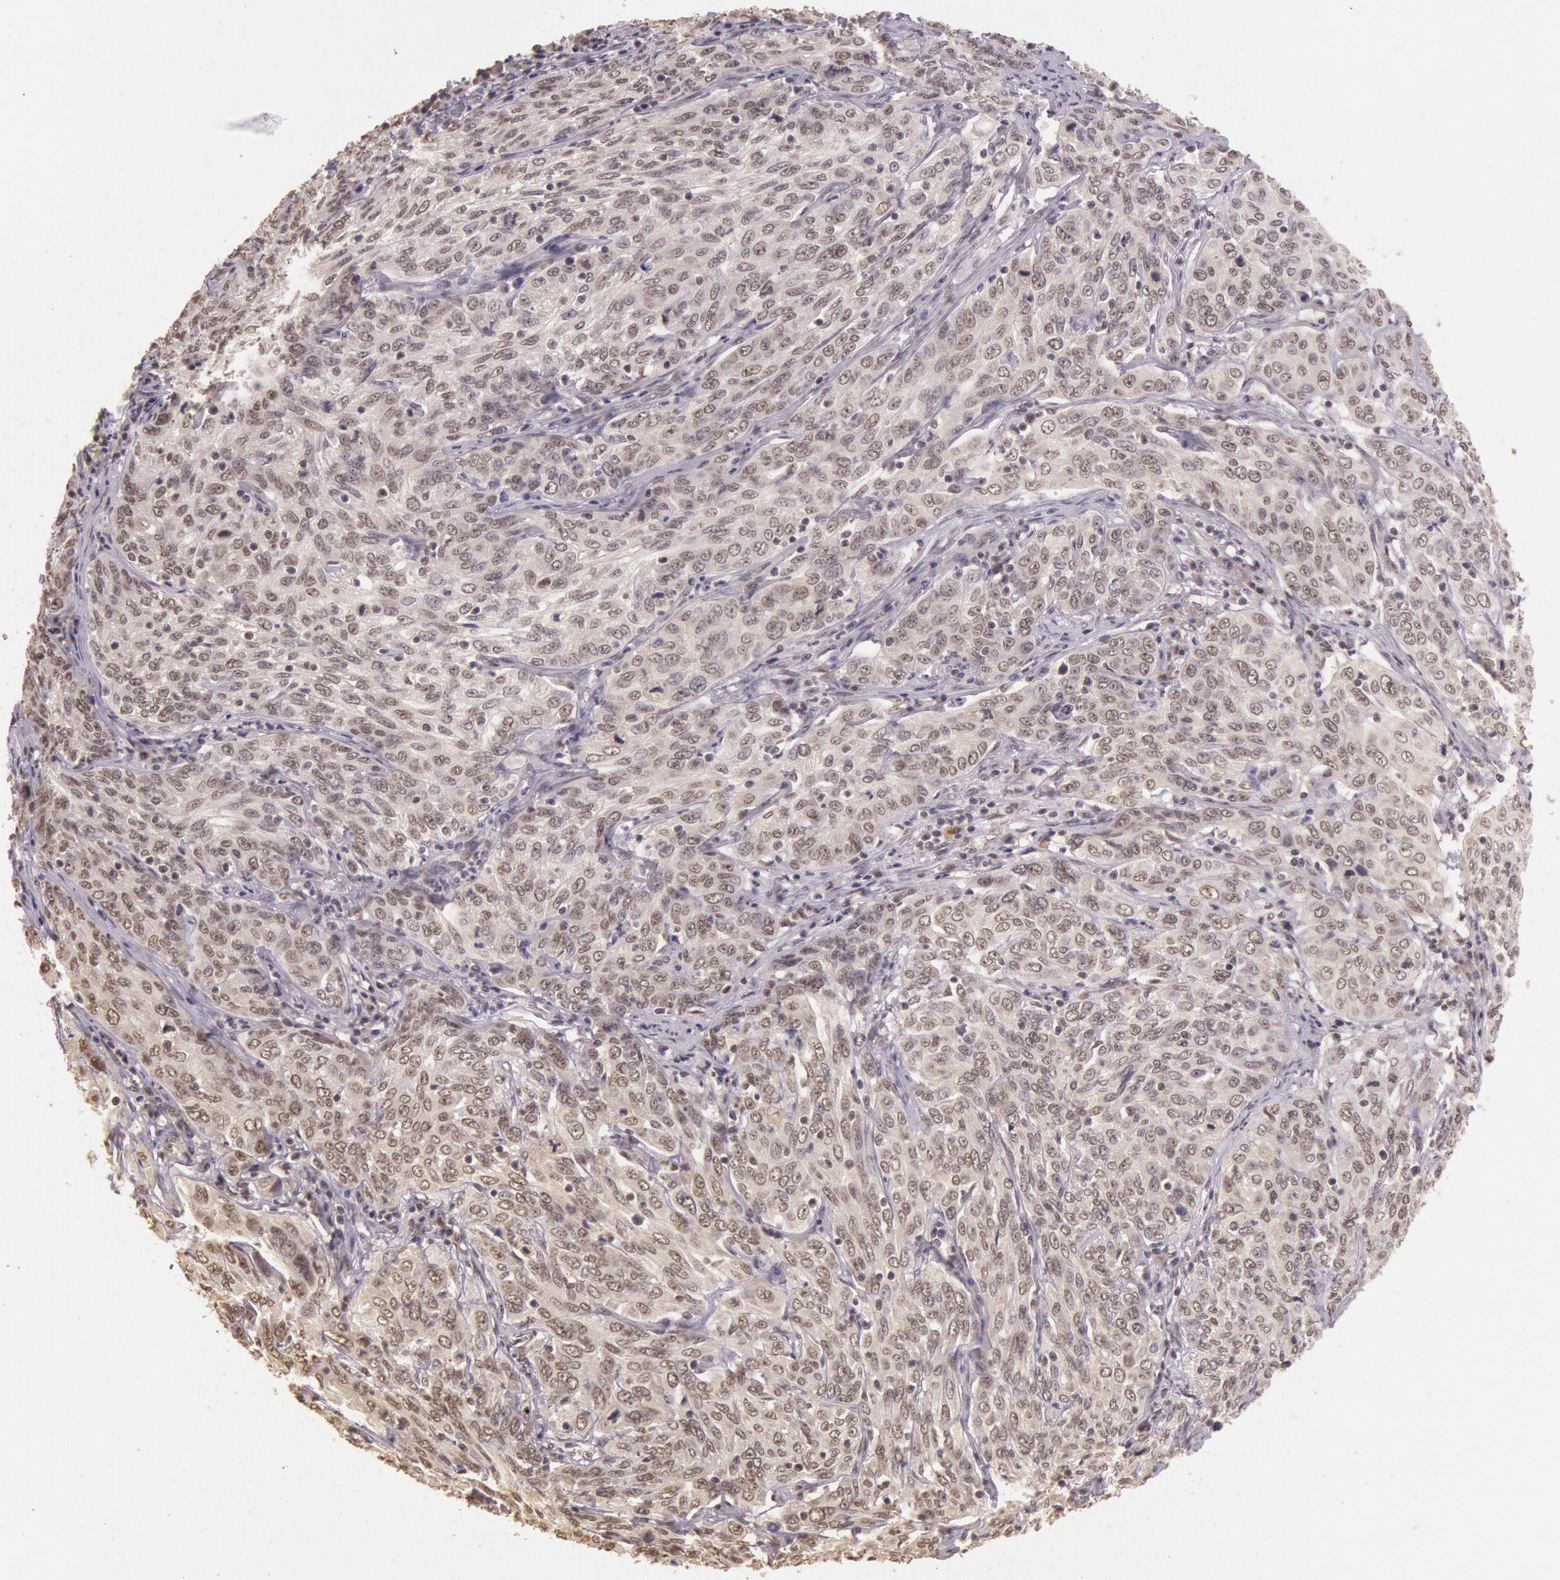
{"staining": {"intensity": "weak", "quantity": "25%-75%", "location": "cytoplasmic/membranous"}, "tissue": "cervical cancer", "cell_type": "Tumor cells", "image_type": "cancer", "snomed": [{"axis": "morphology", "description": "Squamous cell carcinoma, NOS"}, {"axis": "topography", "description": "Cervix"}], "caption": "Squamous cell carcinoma (cervical) was stained to show a protein in brown. There is low levels of weak cytoplasmic/membranous staining in approximately 25%-75% of tumor cells.", "gene": "RTL10", "patient": {"sex": "female", "age": 38}}